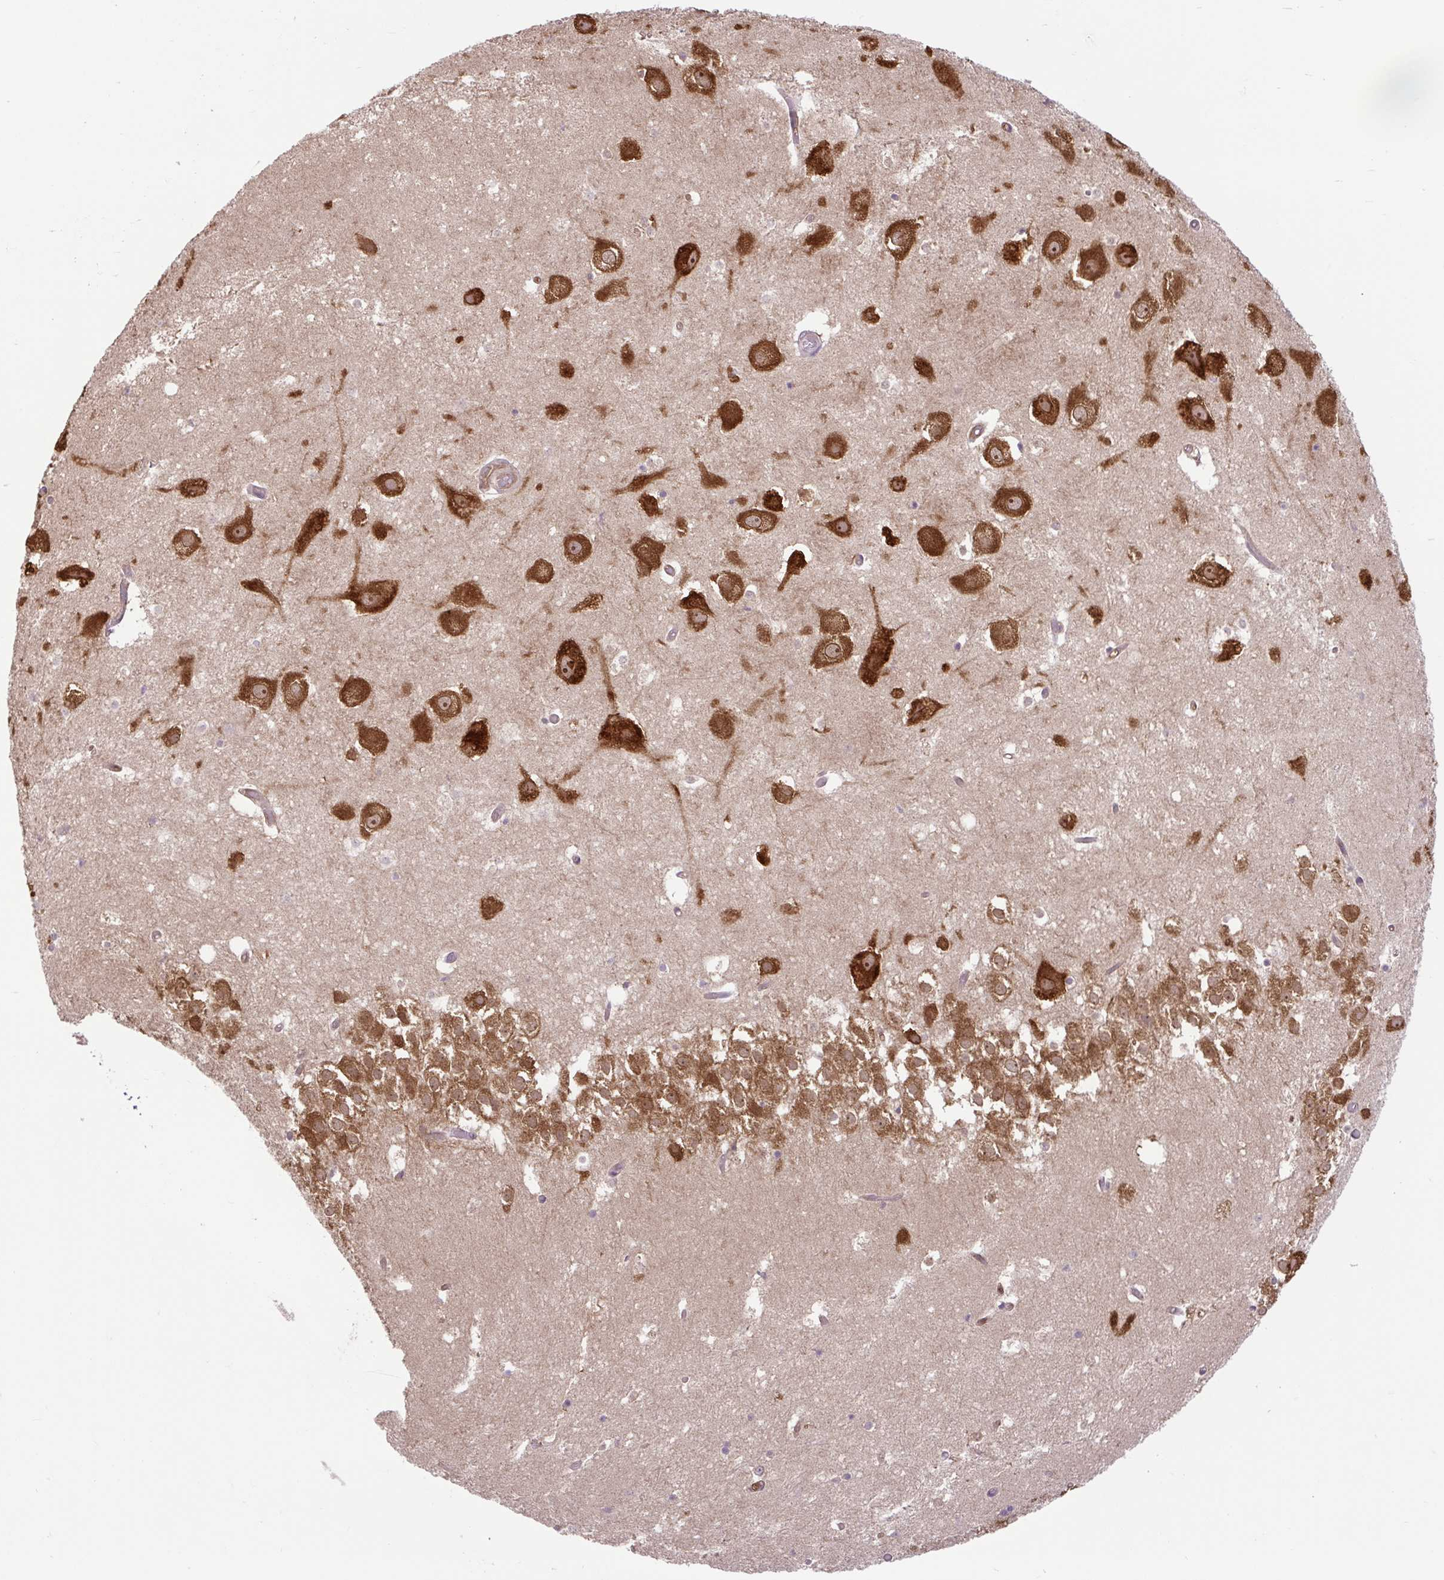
{"staining": {"intensity": "weak", "quantity": "<25%", "location": "cytoplasmic/membranous"}, "tissue": "hippocampus", "cell_type": "Glial cells", "image_type": "normal", "snomed": [{"axis": "morphology", "description": "Normal tissue, NOS"}, {"axis": "topography", "description": "Hippocampus"}], "caption": "High magnification brightfield microscopy of benign hippocampus stained with DAB (3,3'-diaminobenzidine) (brown) and counterstained with hematoxylin (blue): glial cells show no significant expression. (DAB immunohistochemistry (IHC) with hematoxylin counter stain).", "gene": "PLCG1", "patient": {"sex": "female", "age": 52}}